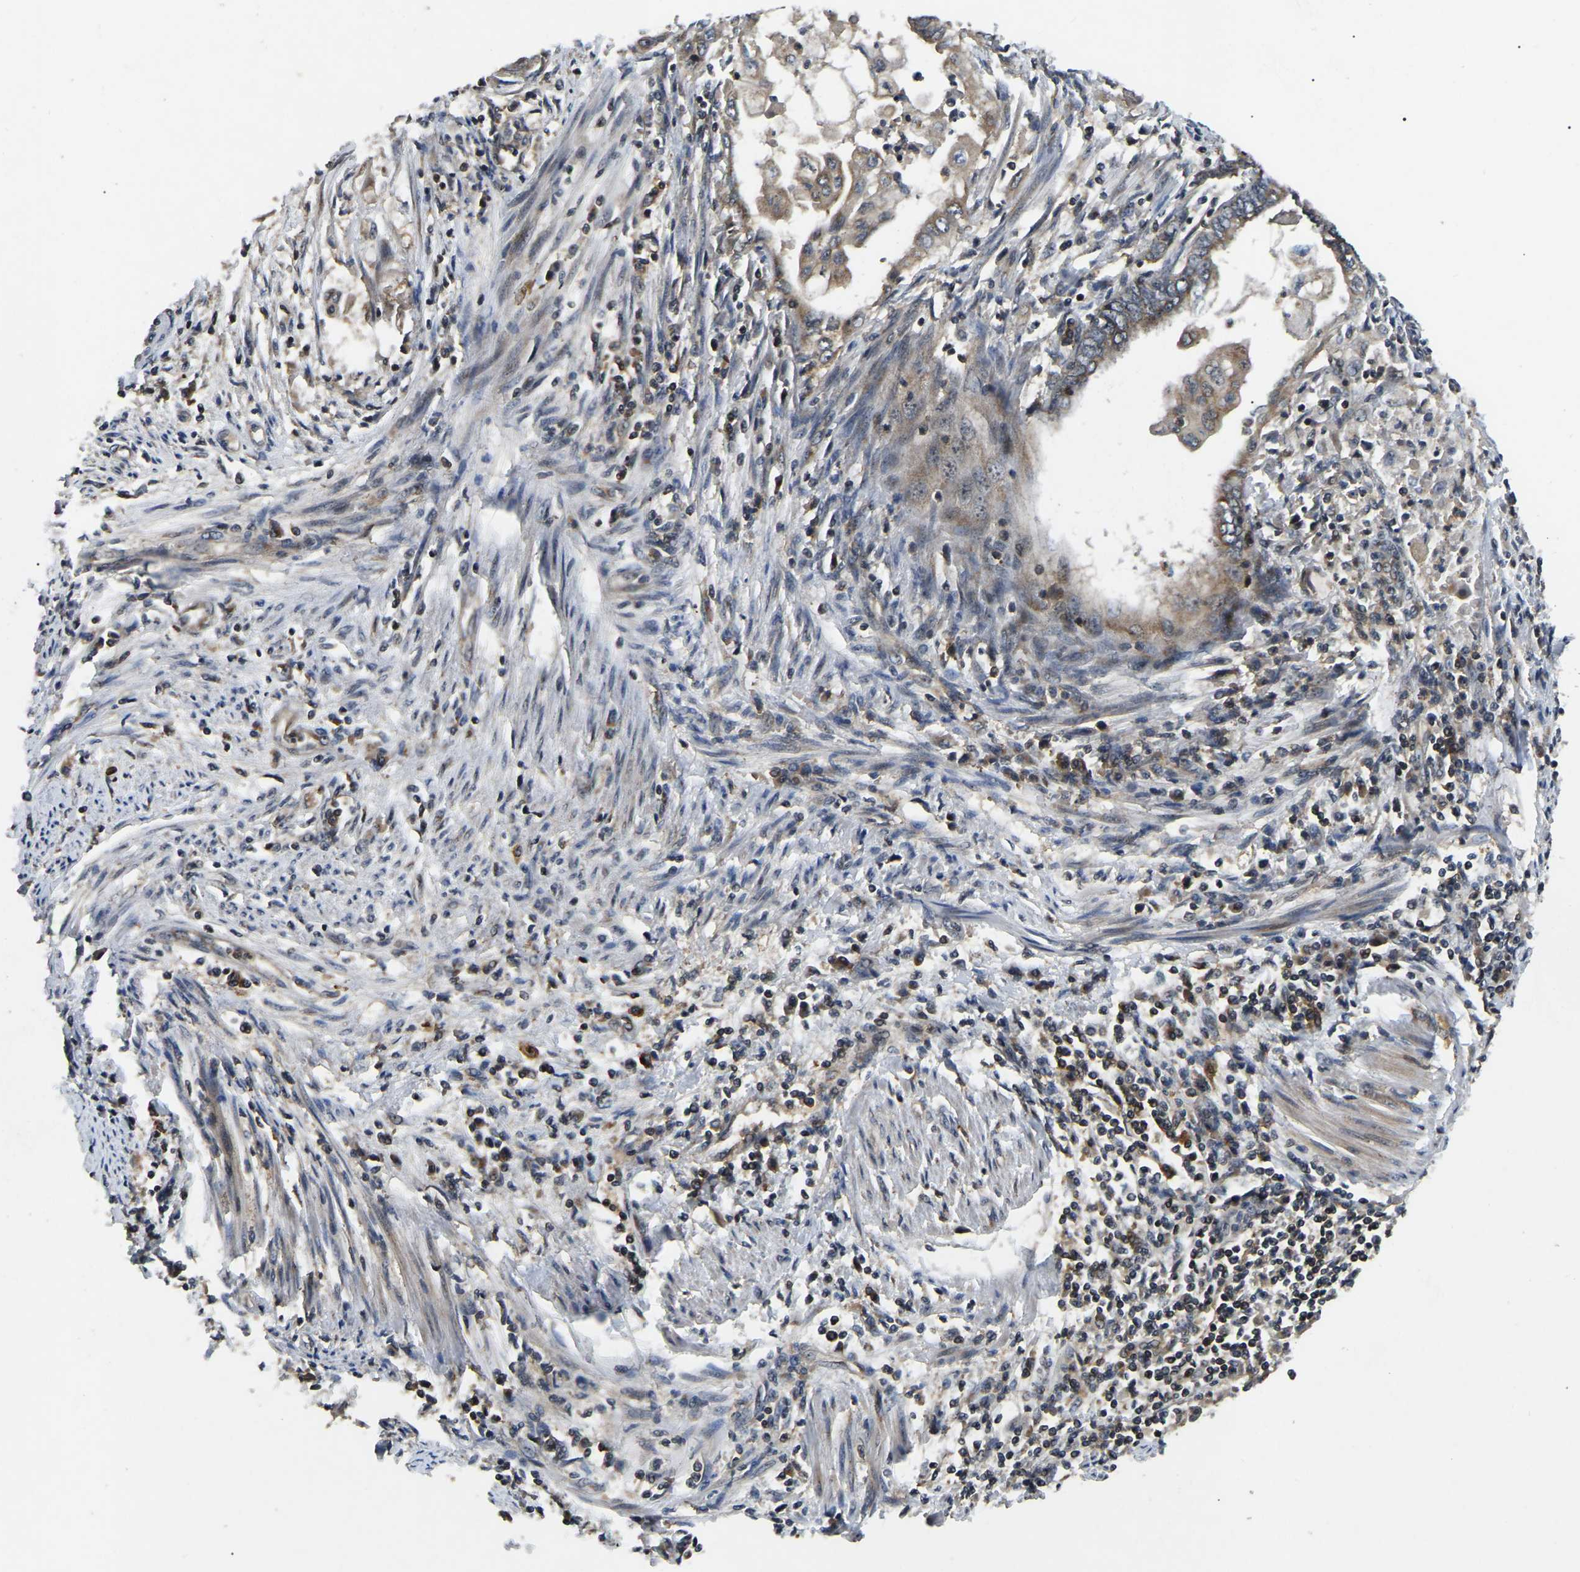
{"staining": {"intensity": "moderate", "quantity": ">75%", "location": "cytoplasmic/membranous"}, "tissue": "endometrial cancer", "cell_type": "Tumor cells", "image_type": "cancer", "snomed": [{"axis": "morphology", "description": "Adenocarcinoma, NOS"}, {"axis": "topography", "description": "Uterus"}, {"axis": "topography", "description": "Endometrium"}], "caption": "IHC of endometrial cancer (adenocarcinoma) reveals medium levels of moderate cytoplasmic/membranous positivity in about >75% of tumor cells. The protein is stained brown, and the nuclei are stained in blue (DAB (3,3'-diaminobenzidine) IHC with brightfield microscopy, high magnification).", "gene": "RBM28", "patient": {"sex": "female", "age": 70}}